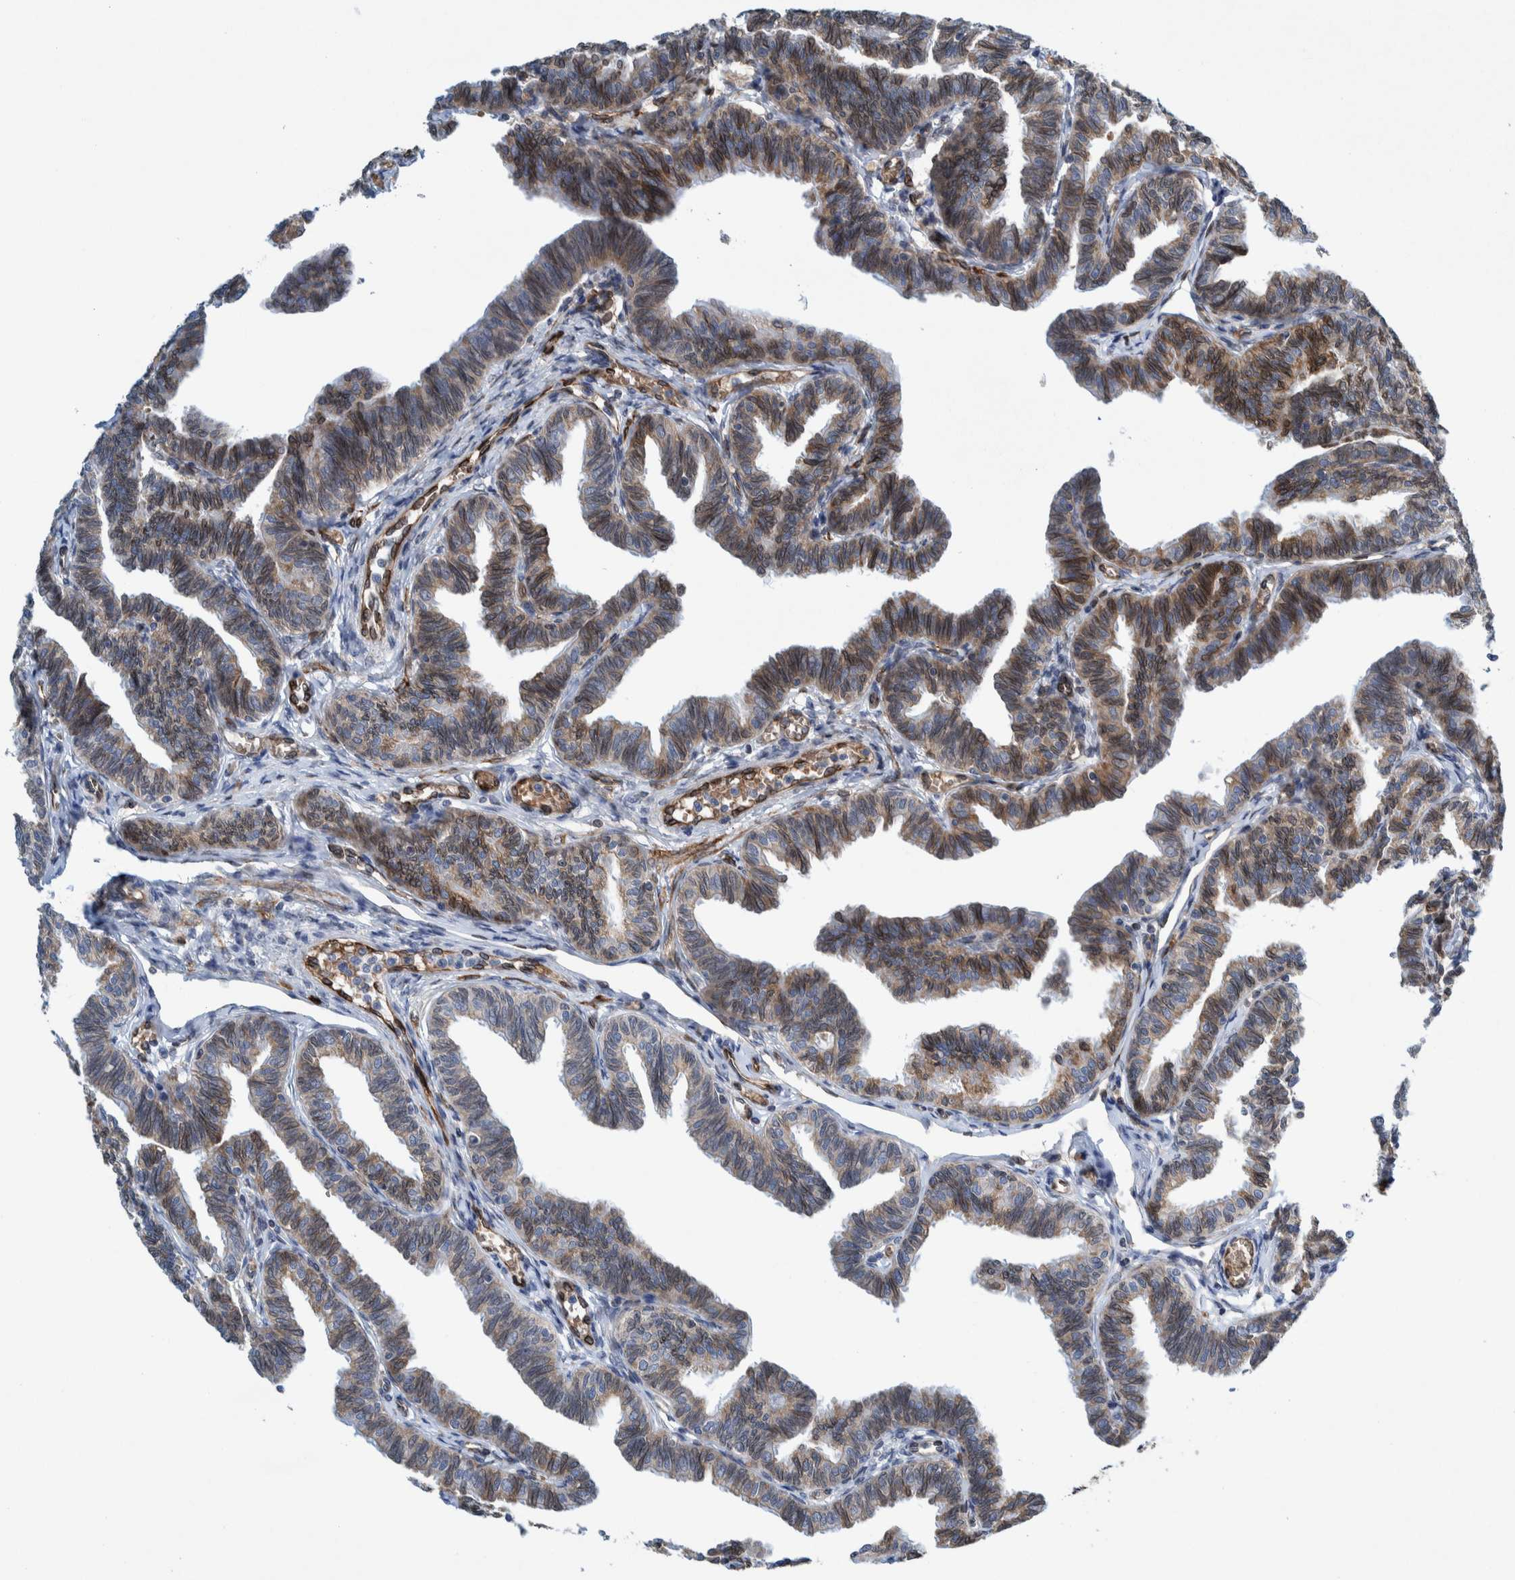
{"staining": {"intensity": "strong", "quantity": ">75%", "location": "cytoplasmic/membranous"}, "tissue": "fallopian tube", "cell_type": "Glandular cells", "image_type": "normal", "snomed": [{"axis": "morphology", "description": "Normal tissue, NOS"}, {"axis": "topography", "description": "Fallopian tube"}, {"axis": "topography", "description": "Ovary"}], "caption": "Immunohistochemistry (IHC) photomicrograph of benign fallopian tube stained for a protein (brown), which exhibits high levels of strong cytoplasmic/membranous expression in about >75% of glandular cells.", "gene": "THEM6", "patient": {"sex": "female", "age": 23}}